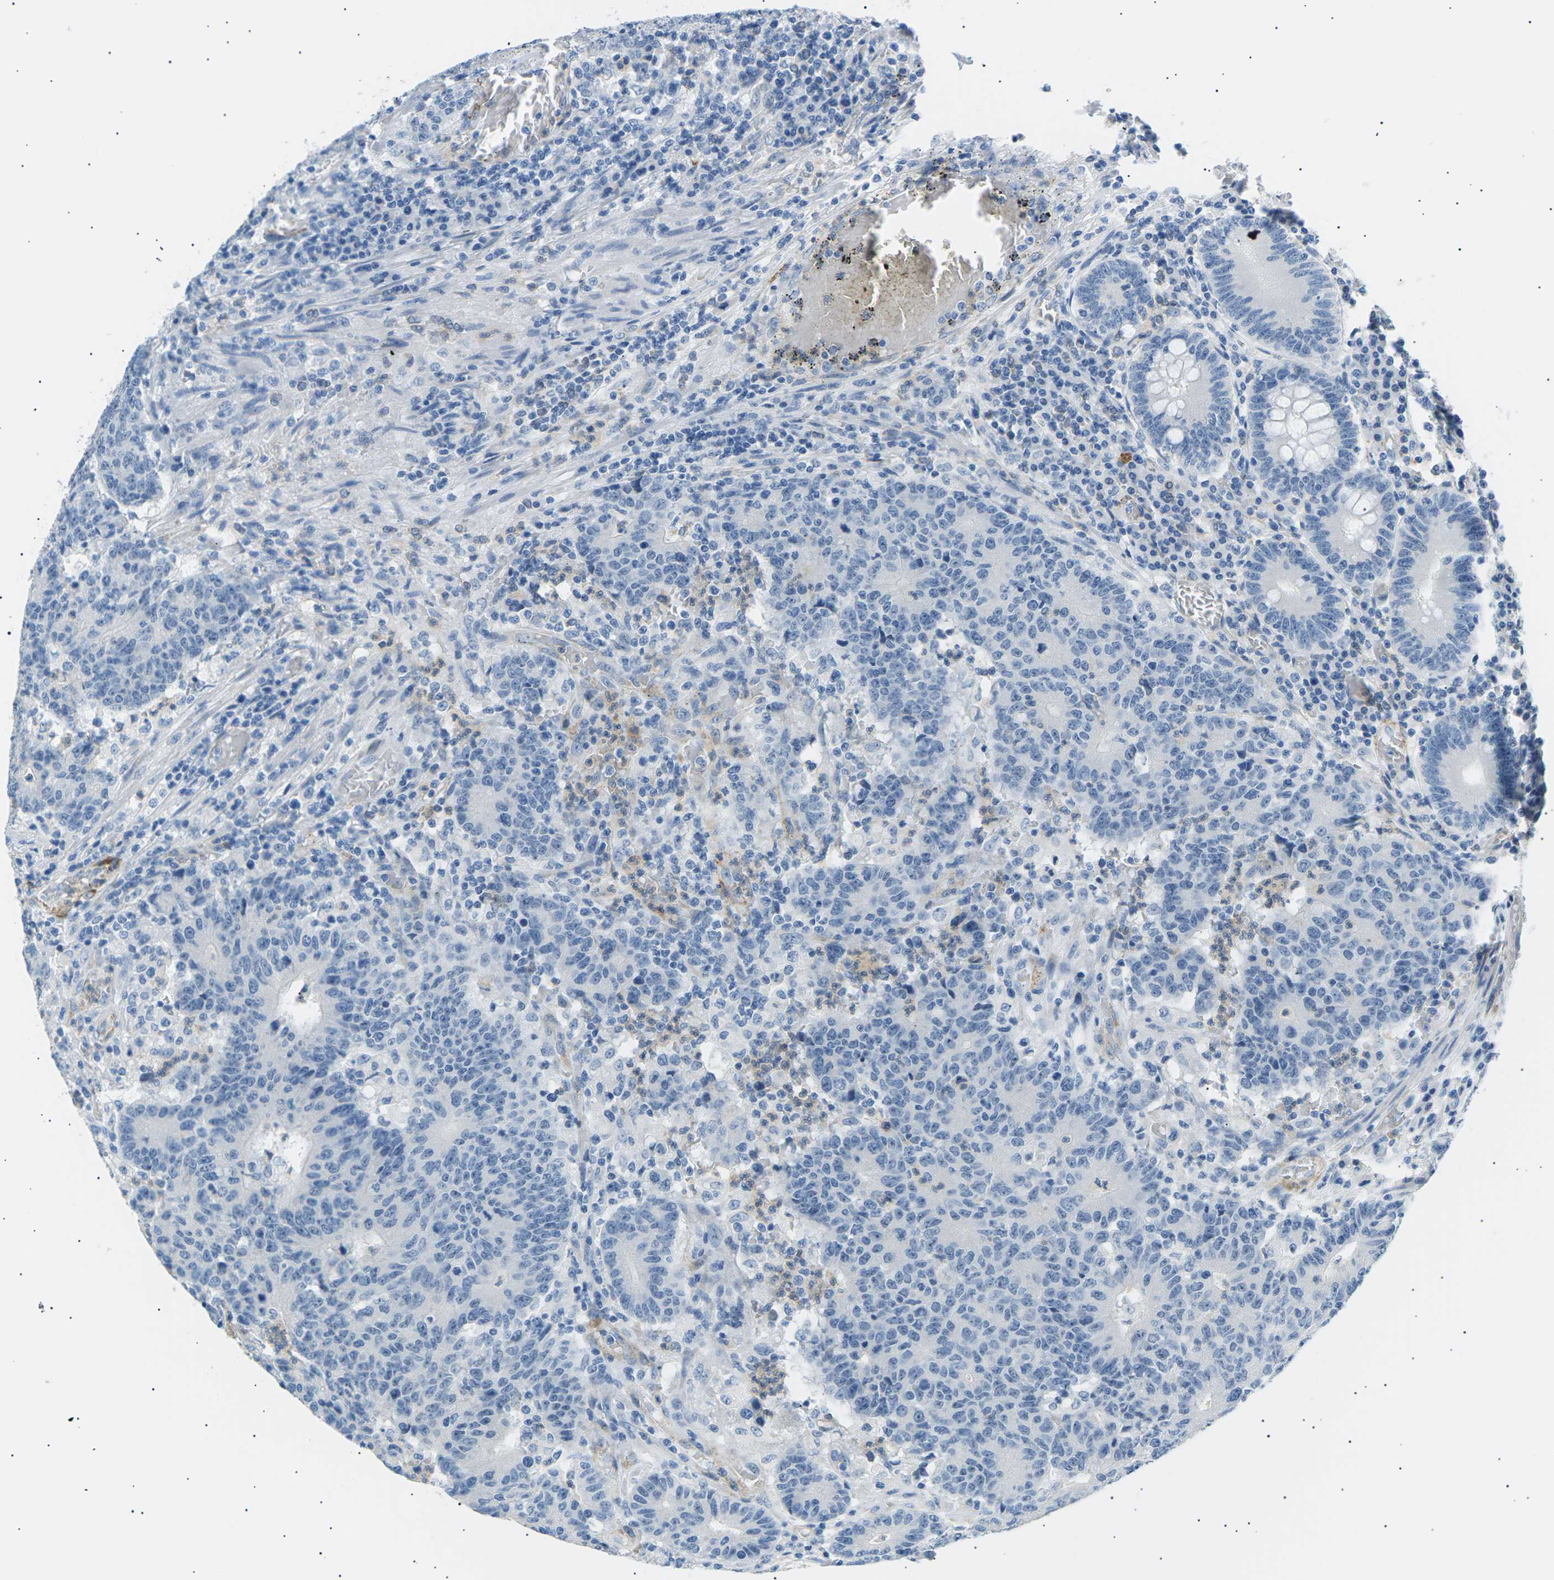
{"staining": {"intensity": "negative", "quantity": "none", "location": "none"}, "tissue": "colorectal cancer", "cell_type": "Tumor cells", "image_type": "cancer", "snomed": [{"axis": "morphology", "description": "Normal tissue, NOS"}, {"axis": "morphology", "description": "Adenocarcinoma, NOS"}, {"axis": "topography", "description": "Colon"}], "caption": "DAB immunohistochemical staining of human colorectal adenocarcinoma exhibits no significant staining in tumor cells. The staining was performed using DAB (3,3'-diaminobenzidine) to visualize the protein expression in brown, while the nuclei were stained in blue with hematoxylin (Magnification: 20x).", "gene": "SEPTIN5", "patient": {"sex": "female", "age": 75}}